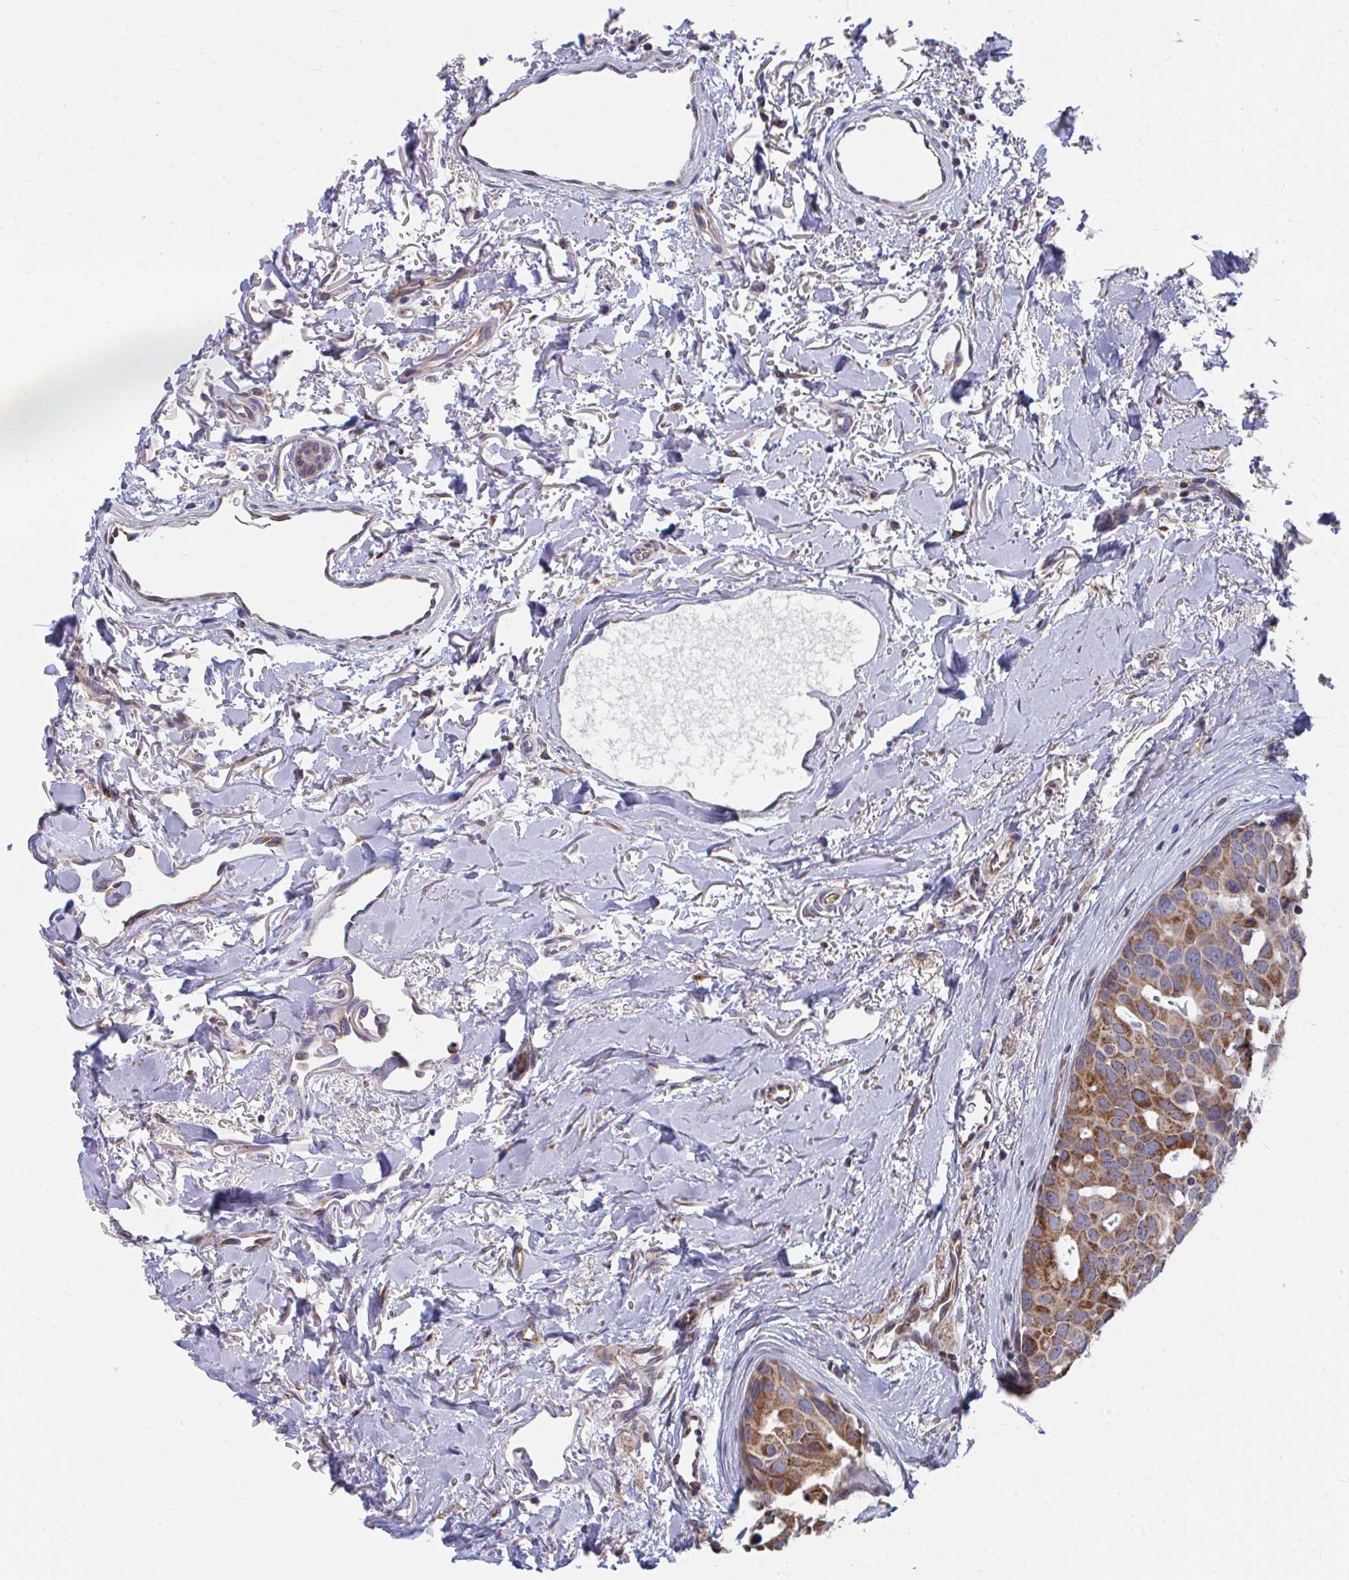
{"staining": {"intensity": "moderate", "quantity": ">75%", "location": "cytoplasmic/membranous"}, "tissue": "breast cancer", "cell_type": "Tumor cells", "image_type": "cancer", "snomed": [{"axis": "morphology", "description": "Duct carcinoma"}, {"axis": "topography", "description": "Breast"}], "caption": "Immunohistochemistry (IHC) (DAB) staining of breast cancer (invasive ductal carcinoma) shows moderate cytoplasmic/membranous protein expression in about >75% of tumor cells. (Stains: DAB (3,3'-diaminobenzidine) in brown, nuclei in blue, Microscopy: brightfield microscopy at high magnification).", "gene": "PEX3", "patient": {"sex": "female", "age": 54}}